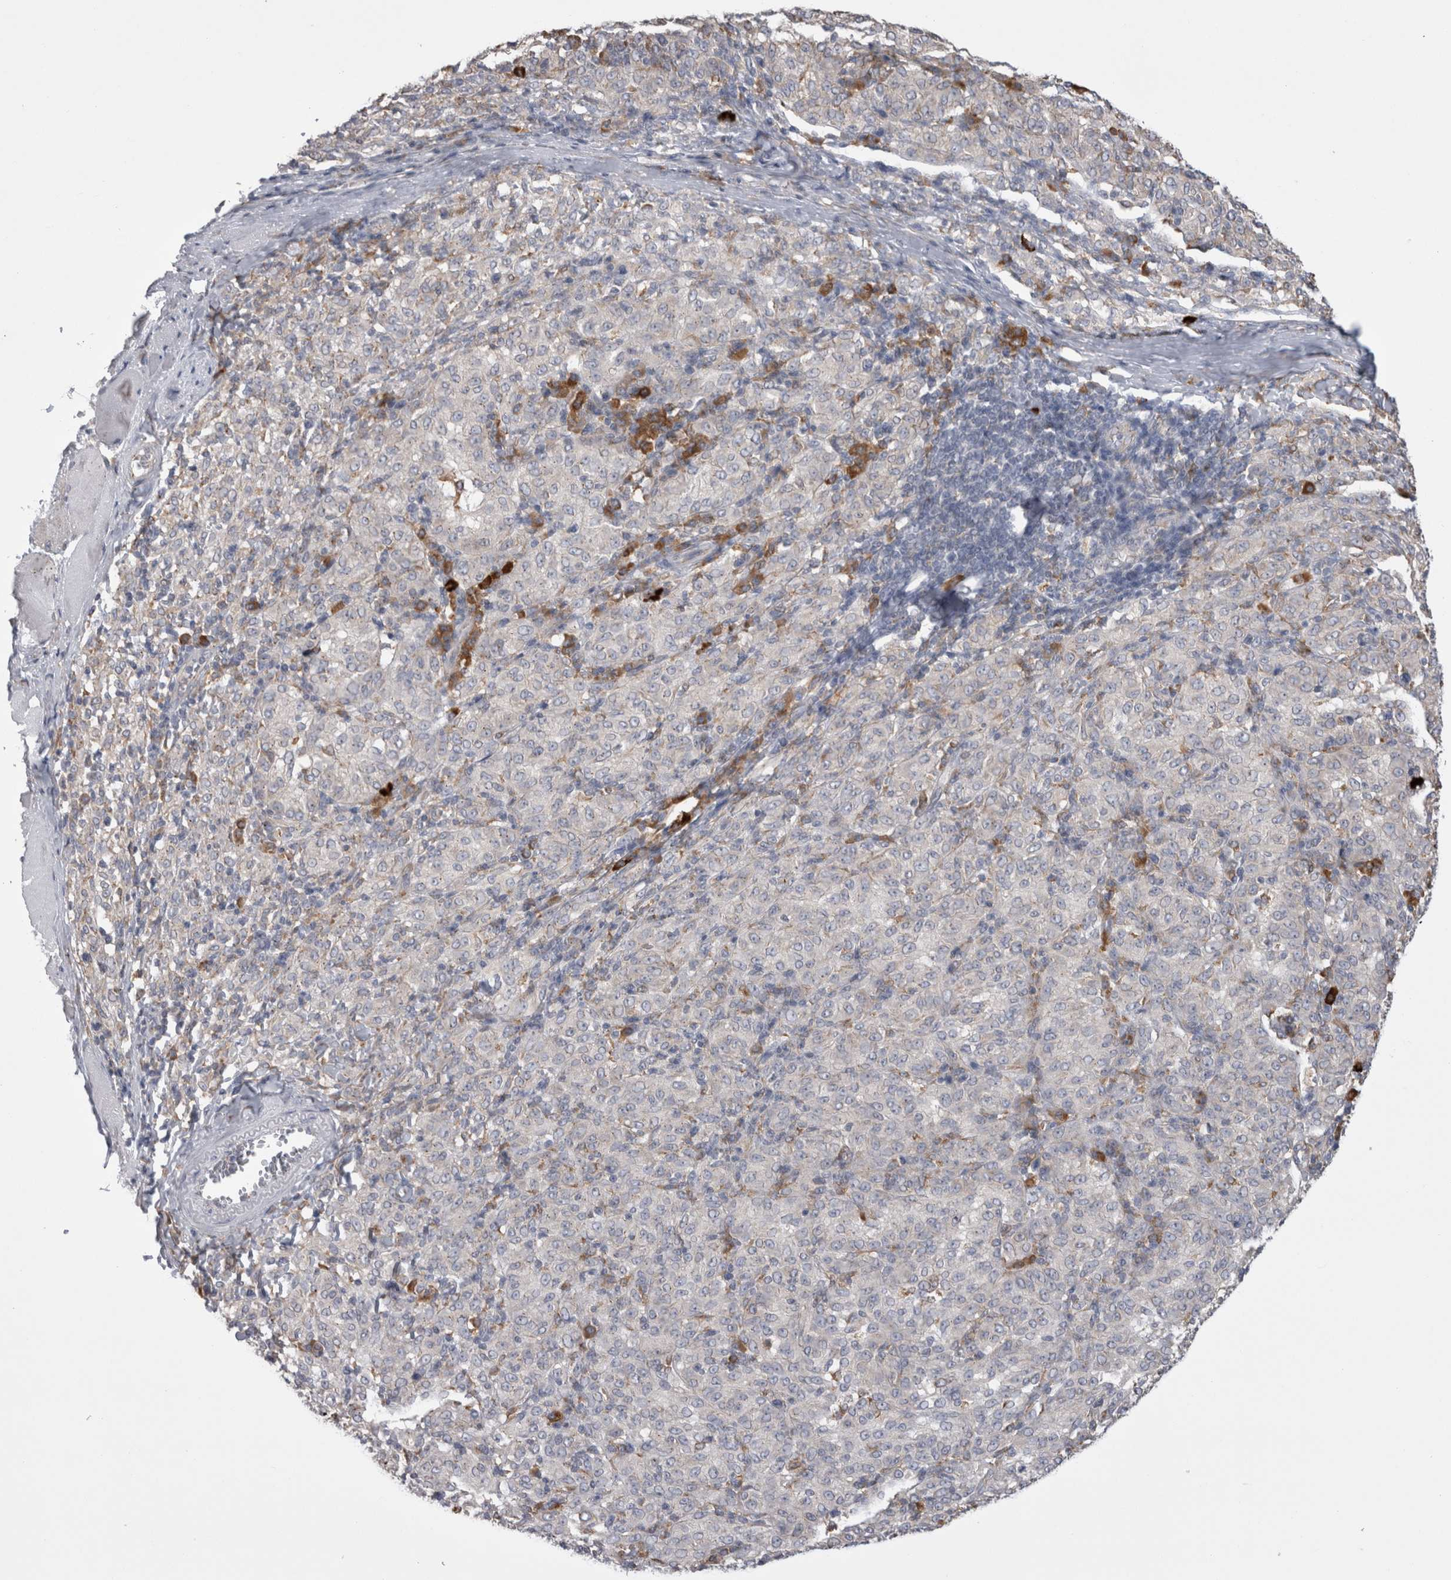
{"staining": {"intensity": "negative", "quantity": "none", "location": "none"}, "tissue": "melanoma", "cell_type": "Tumor cells", "image_type": "cancer", "snomed": [{"axis": "morphology", "description": "Malignant melanoma, NOS"}, {"axis": "topography", "description": "Skin"}], "caption": "Melanoma was stained to show a protein in brown. There is no significant positivity in tumor cells. (DAB IHC, high magnification).", "gene": "ZNF341", "patient": {"sex": "female", "age": 72}}